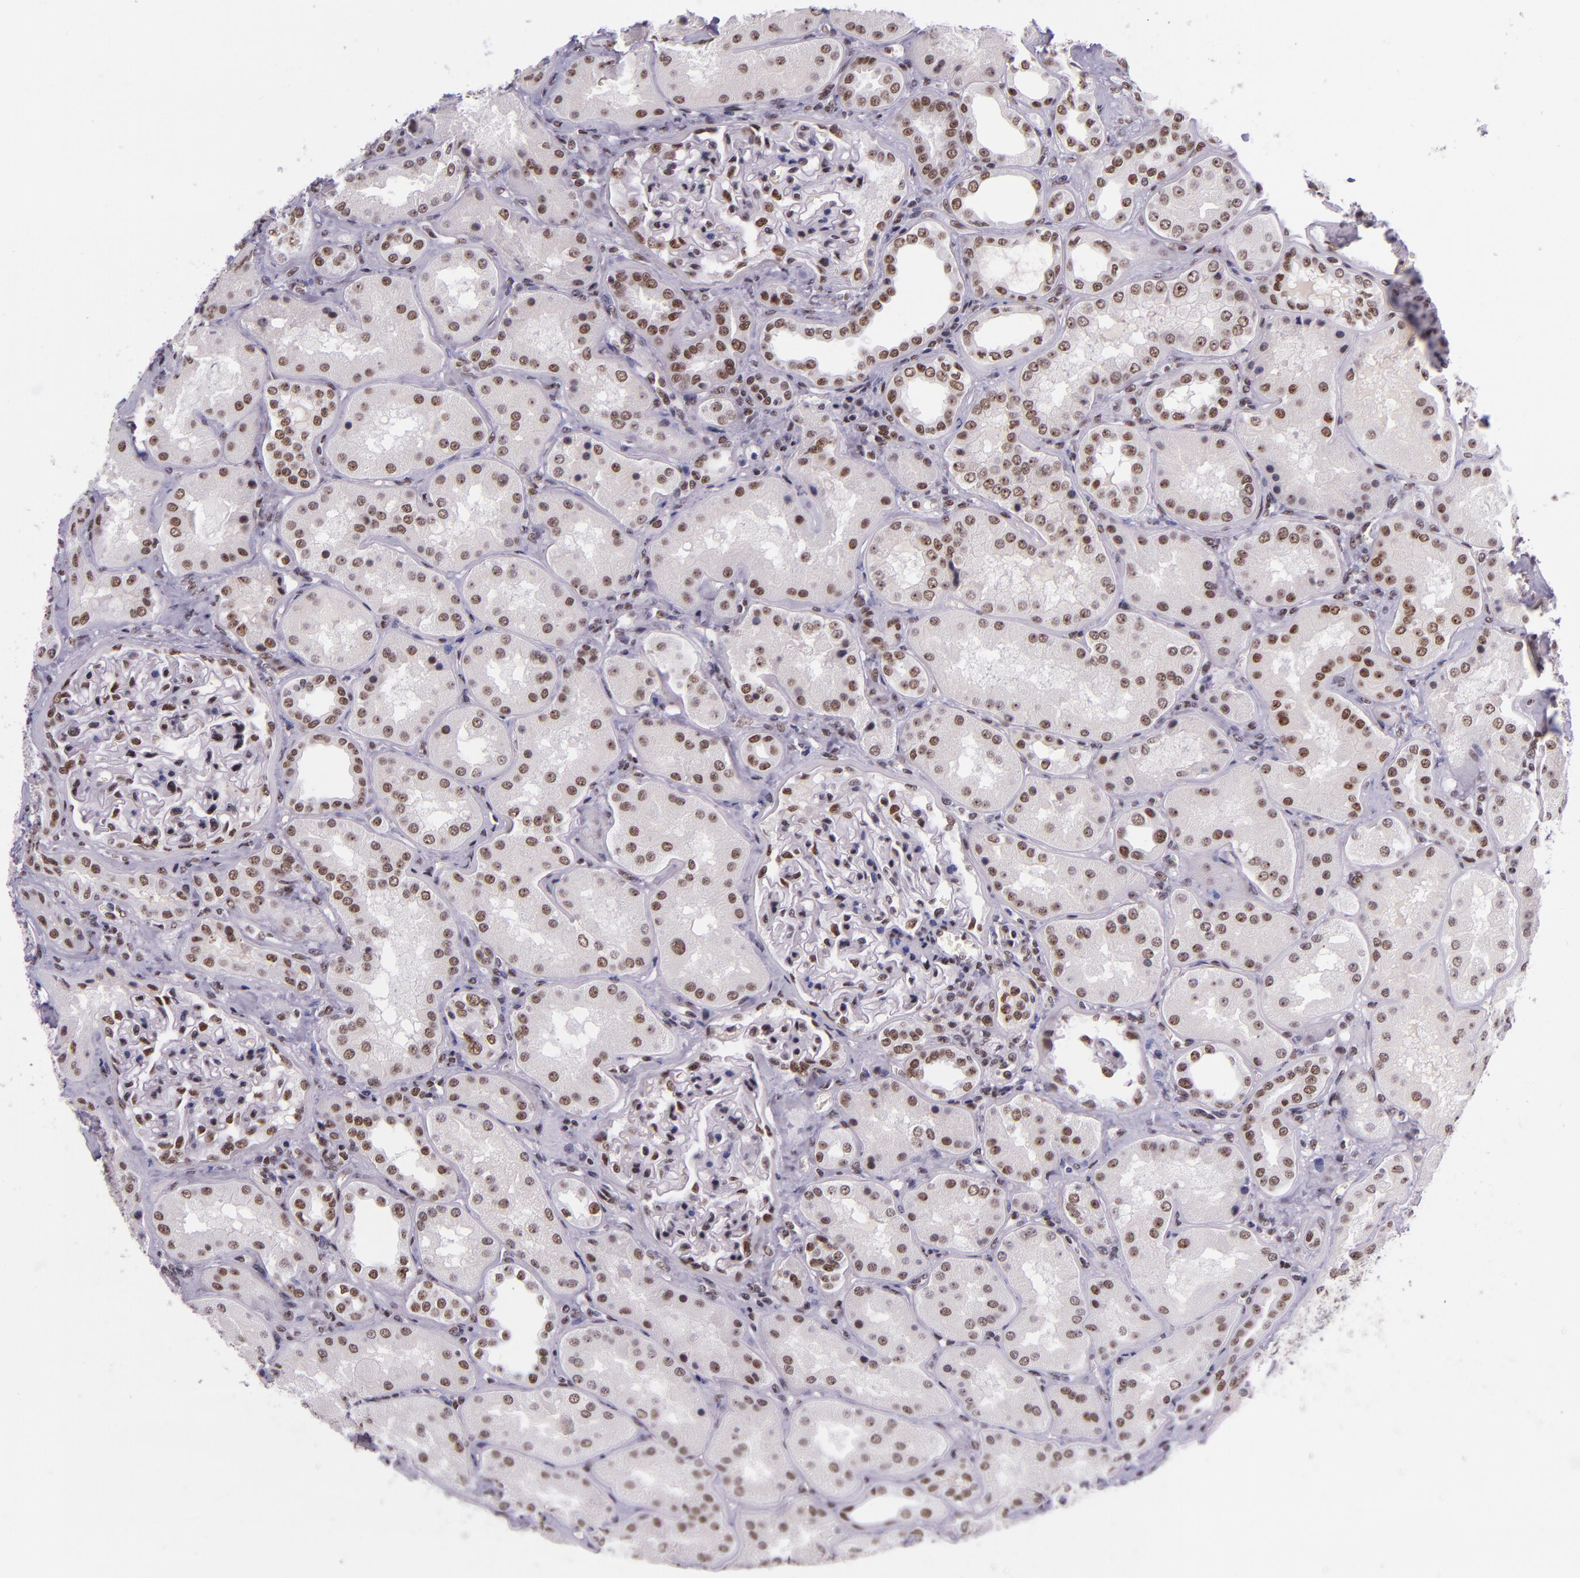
{"staining": {"intensity": "strong", "quantity": ">75%", "location": "nuclear"}, "tissue": "kidney", "cell_type": "Cells in glomeruli", "image_type": "normal", "snomed": [{"axis": "morphology", "description": "Normal tissue, NOS"}, {"axis": "topography", "description": "Kidney"}], "caption": "The histopathology image demonstrates staining of benign kidney, revealing strong nuclear protein positivity (brown color) within cells in glomeruli. (DAB IHC with brightfield microscopy, high magnification).", "gene": "GPKOW", "patient": {"sex": "female", "age": 56}}